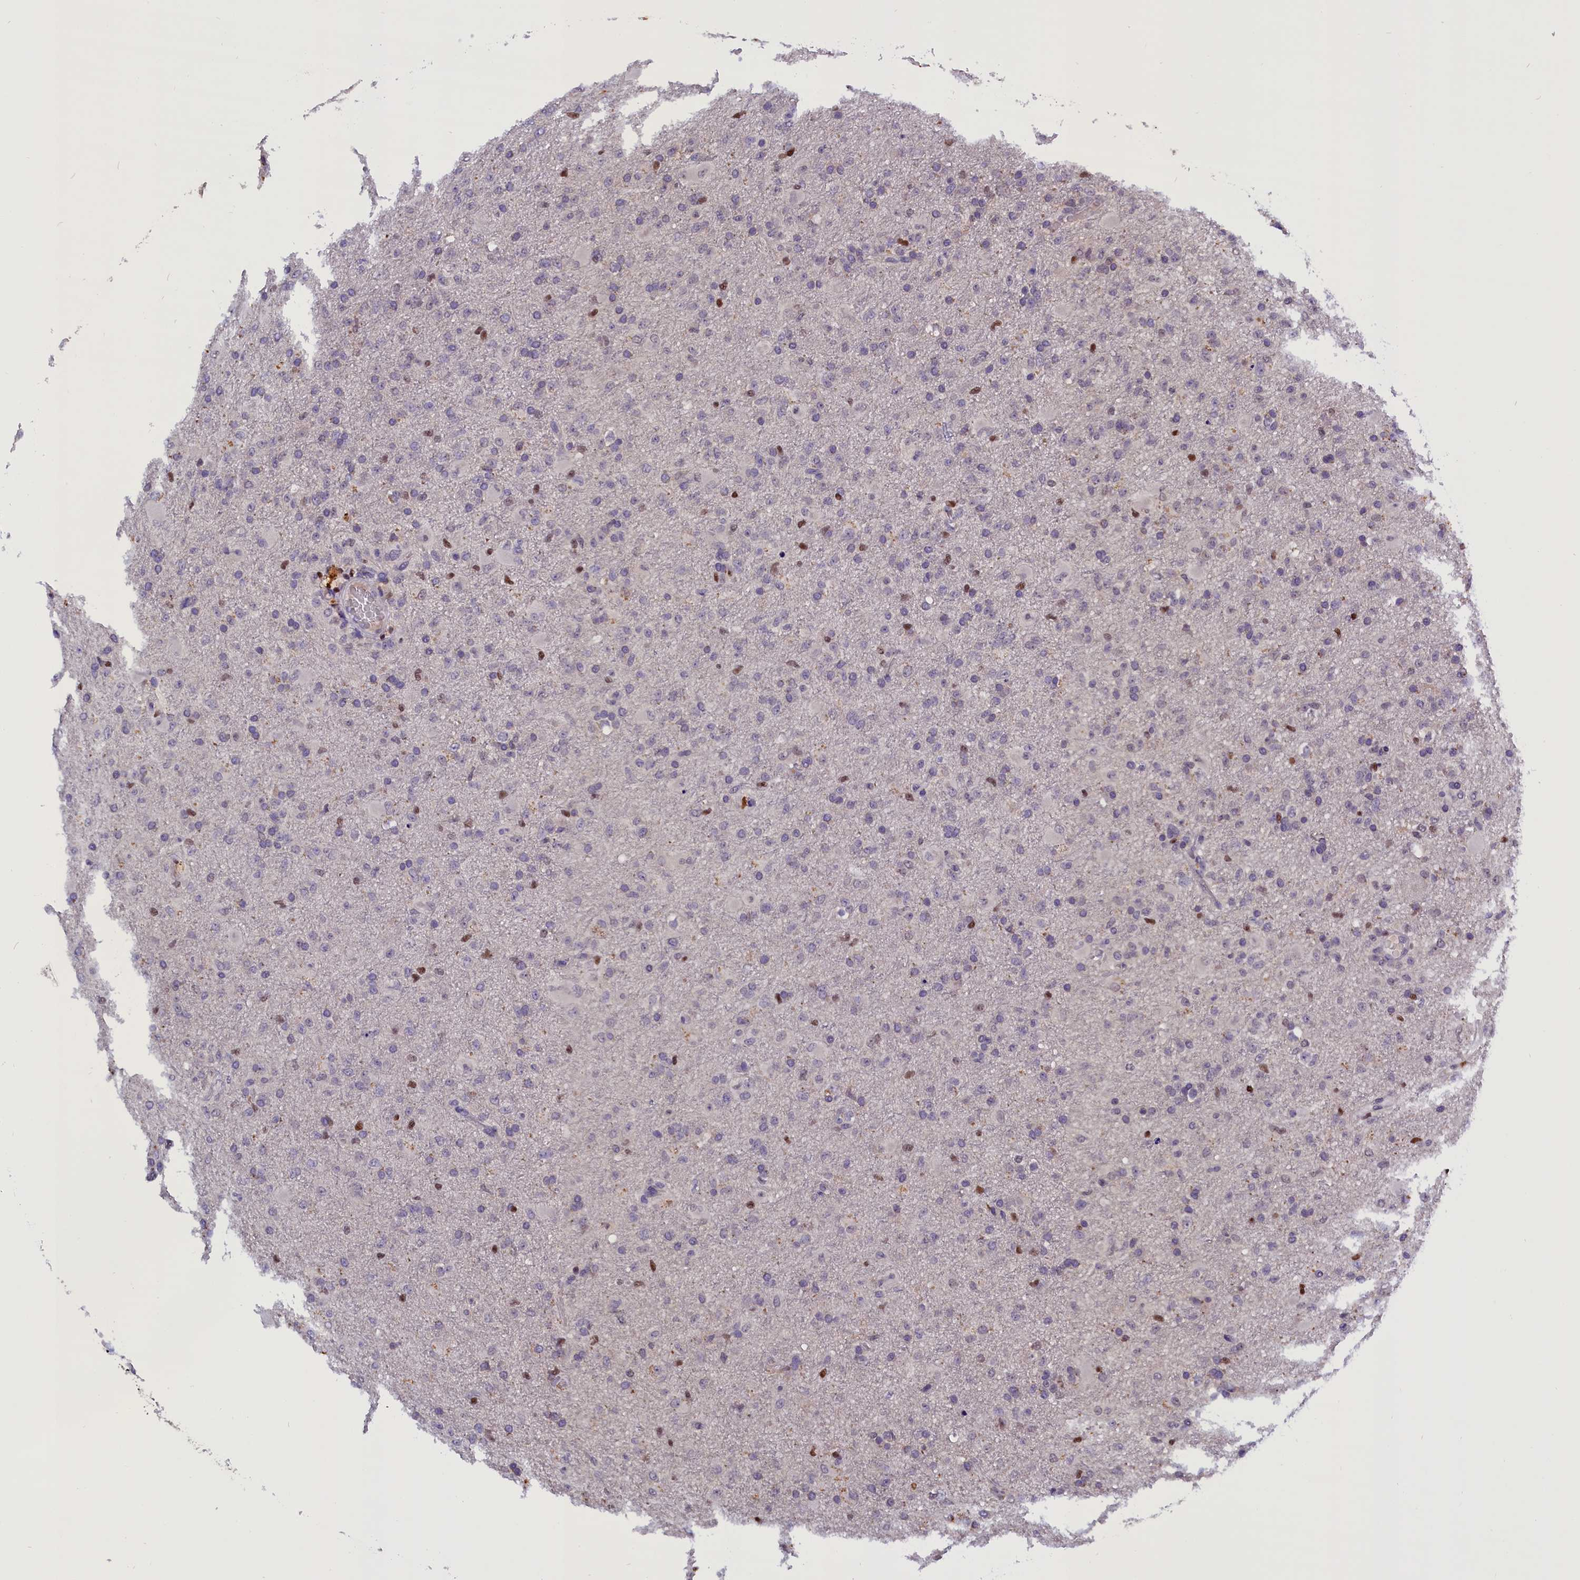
{"staining": {"intensity": "negative", "quantity": "none", "location": "none"}, "tissue": "glioma", "cell_type": "Tumor cells", "image_type": "cancer", "snomed": [{"axis": "morphology", "description": "Glioma, malignant, Low grade"}, {"axis": "topography", "description": "Brain"}], "caption": "The micrograph exhibits no staining of tumor cells in glioma.", "gene": "BTBD9", "patient": {"sex": "male", "age": 65}}